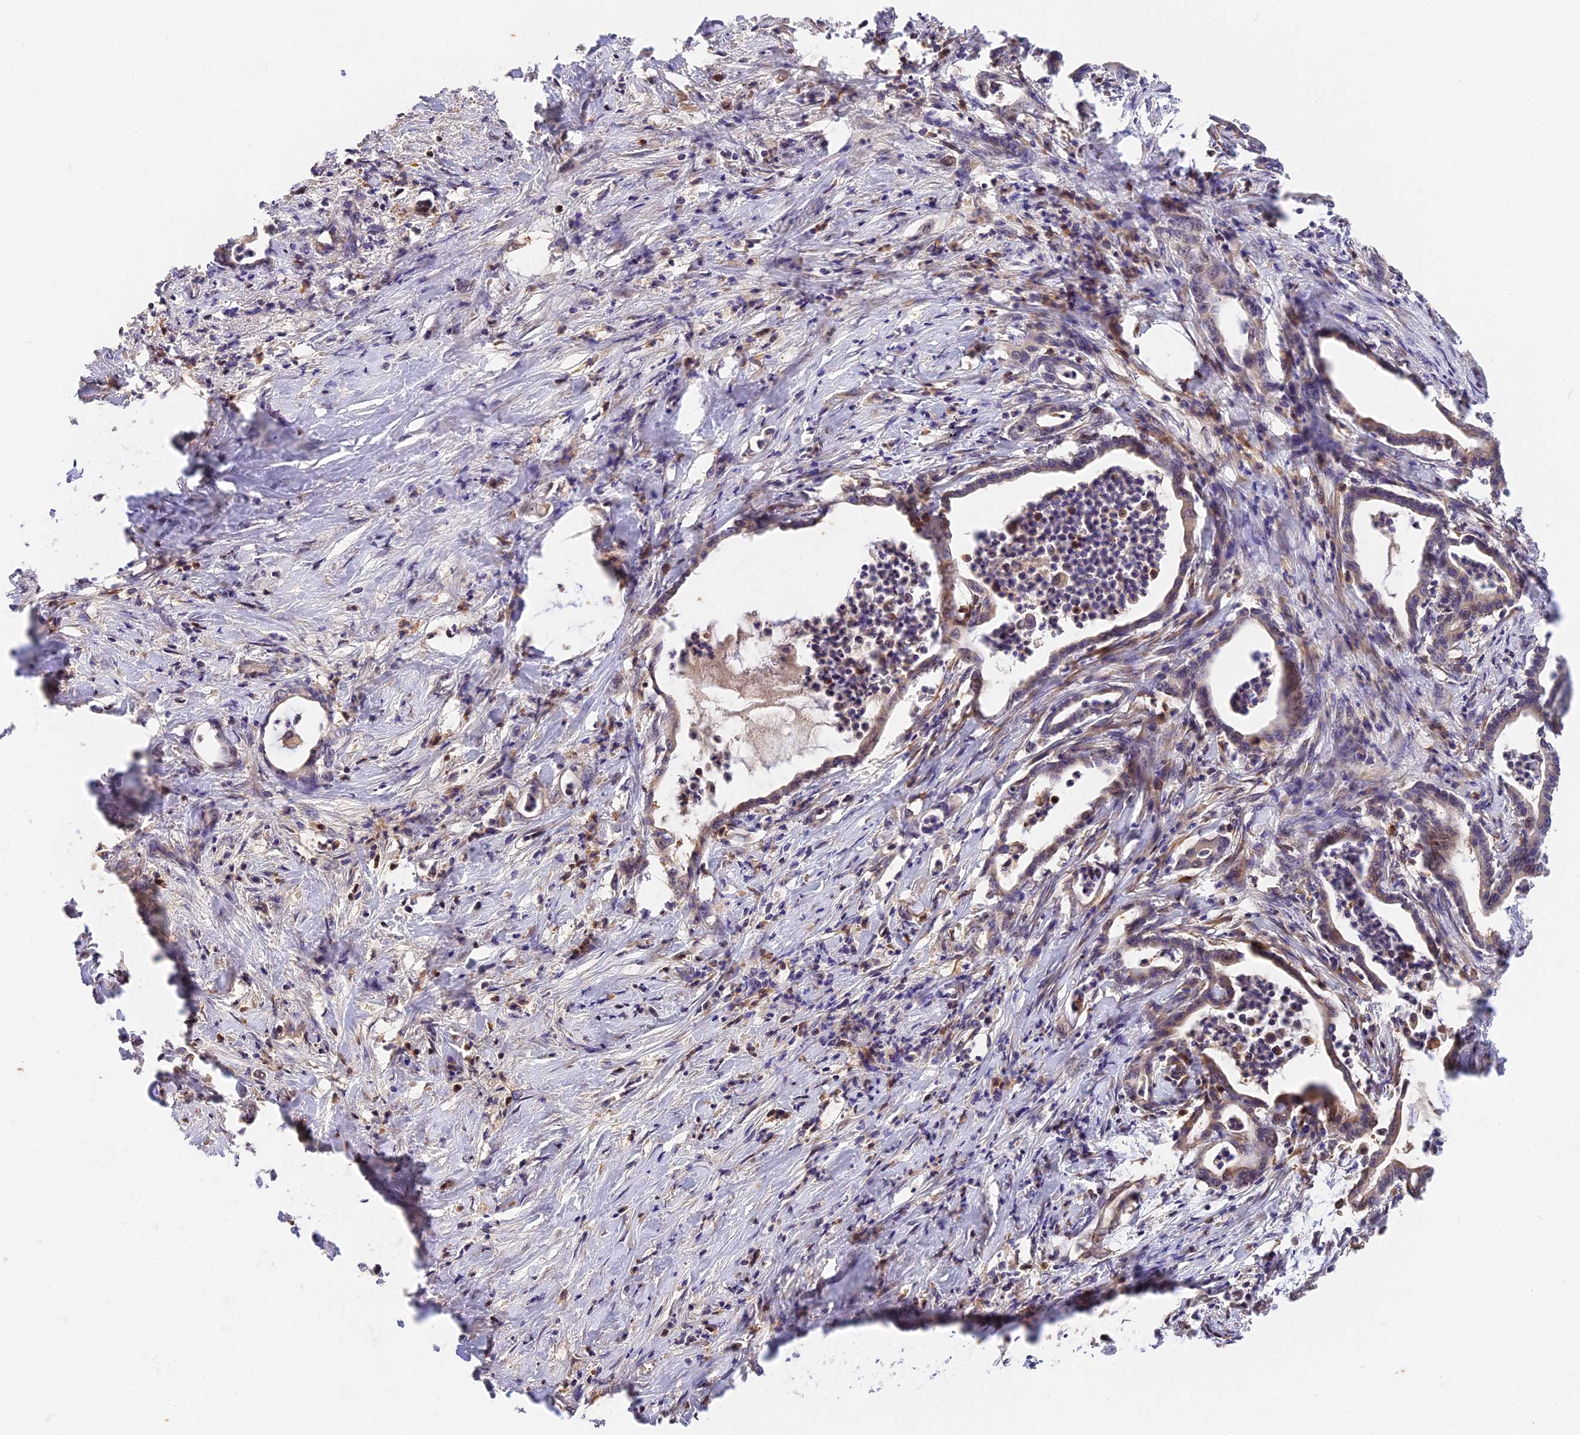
{"staining": {"intensity": "weak", "quantity": "25%-75%", "location": "cytoplasmic/membranous"}, "tissue": "pancreatic cancer", "cell_type": "Tumor cells", "image_type": "cancer", "snomed": [{"axis": "morphology", "description": "Adenocarcinoma, NOS"}, {"axis": "topography", "description": "Pancreas"}], "caption": "Immunohistochemical staining of human pancreatic adenocarcinoma exhibits low levels of weak cytoplasmic/membranous protein staining in about 25%-75% of tumor cells. (DAB (3,3'-diaminobenzidine) = brown stain, brightfield microscopy at high magnification).", "gene": "BSCL2", "patient": {"sex": "female", "age": 55}}